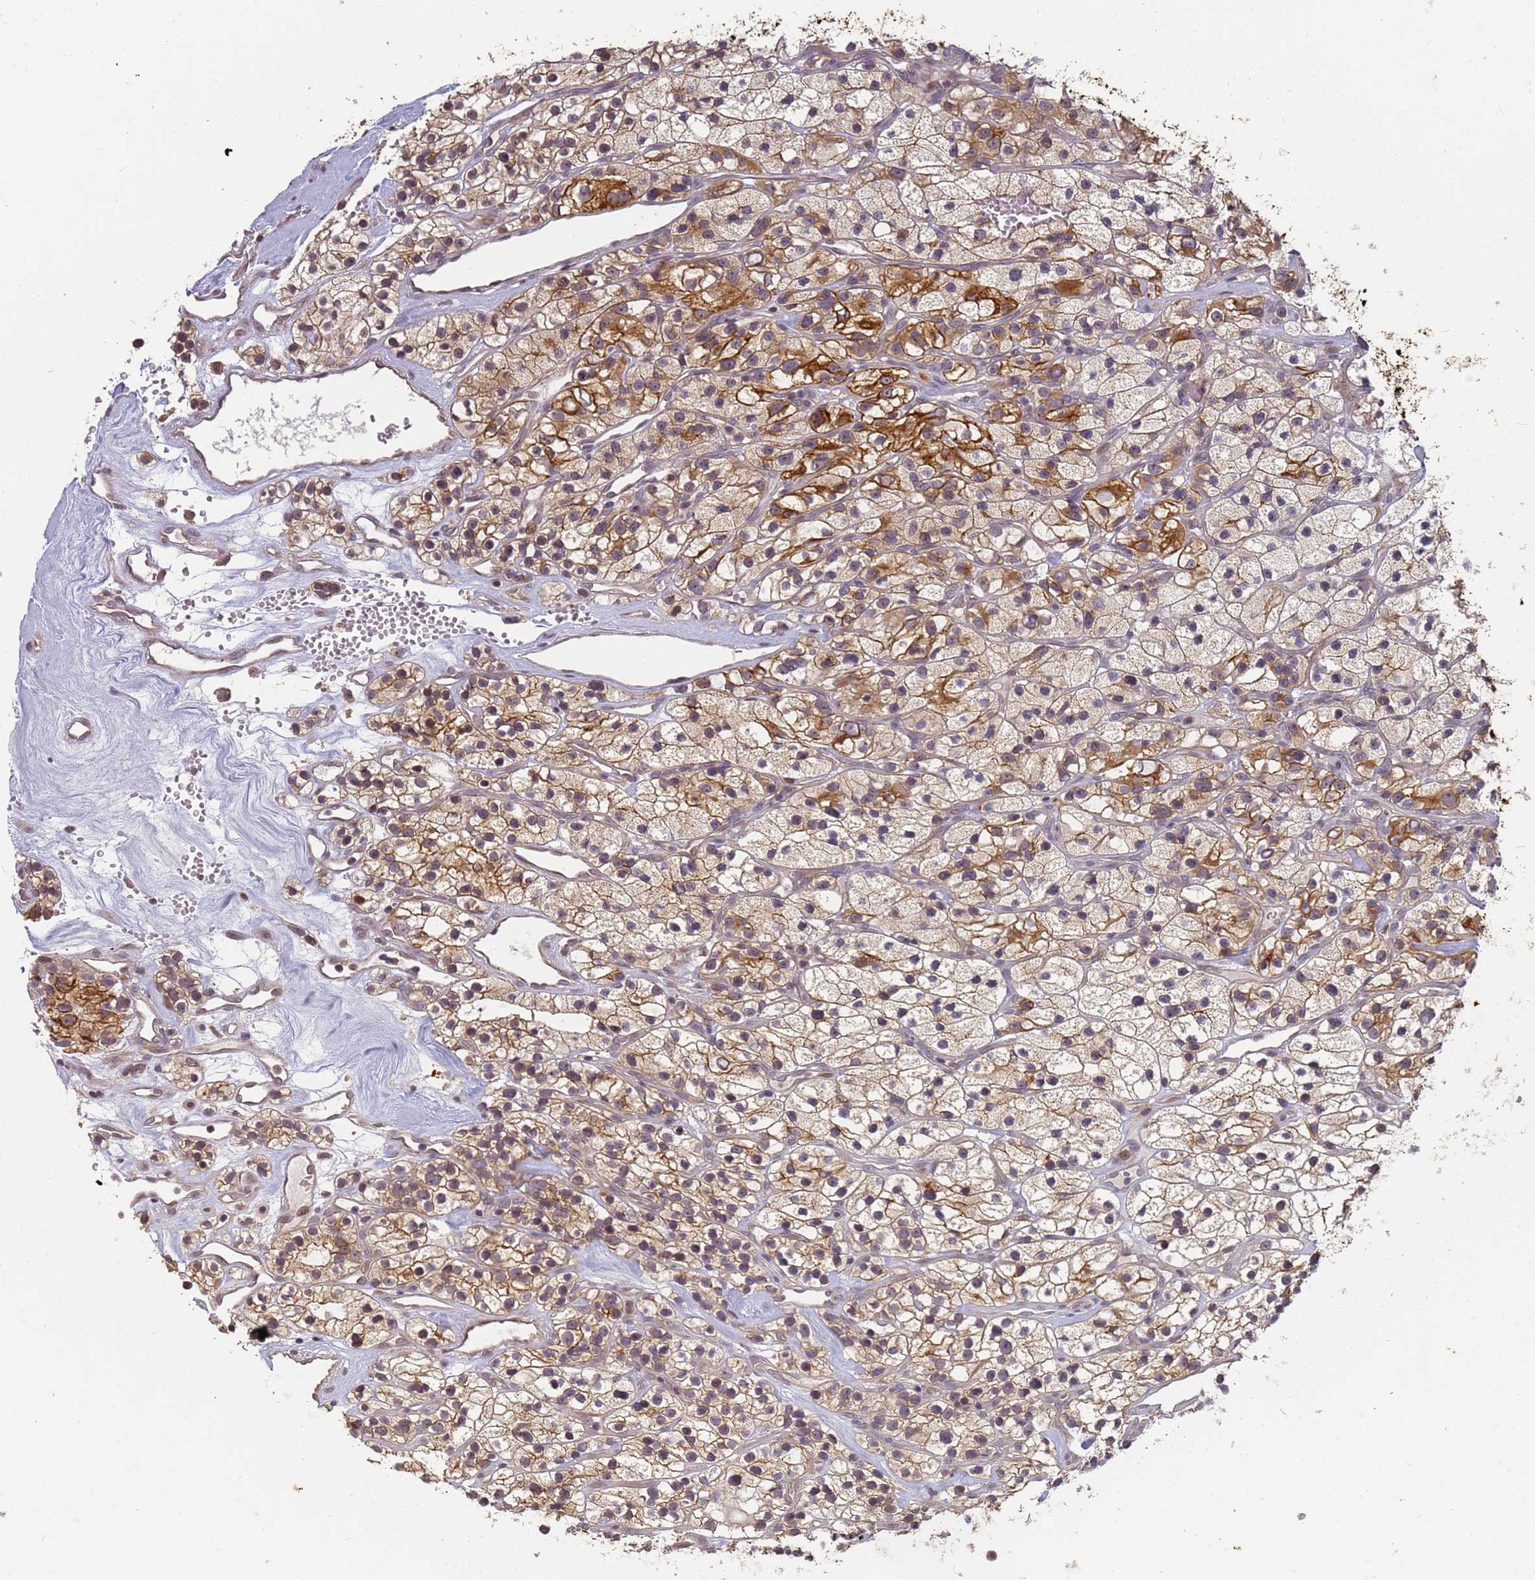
{"staining": {"intensity": "strong", "quantity": ">75%", "location": "cytoplasmic/membranous"}, "tissue": "renal cancer", "cell_type": "Tumor cells", "image_type": "cancer", "snomed": [{"axis": "morphology", "description": "Adenocarcinoma, NOS"}, {"axis": "topography", "description": "Kidney"}], "caption": "This is a histology image of immunohistochemistry staining of renal cancer (adenocarcinoma), which shows strong expression in the cytoplasmic/membranous of tumor cells.", "gene": "VWA3A", "patient": {"sex": "female", "age": 57}}